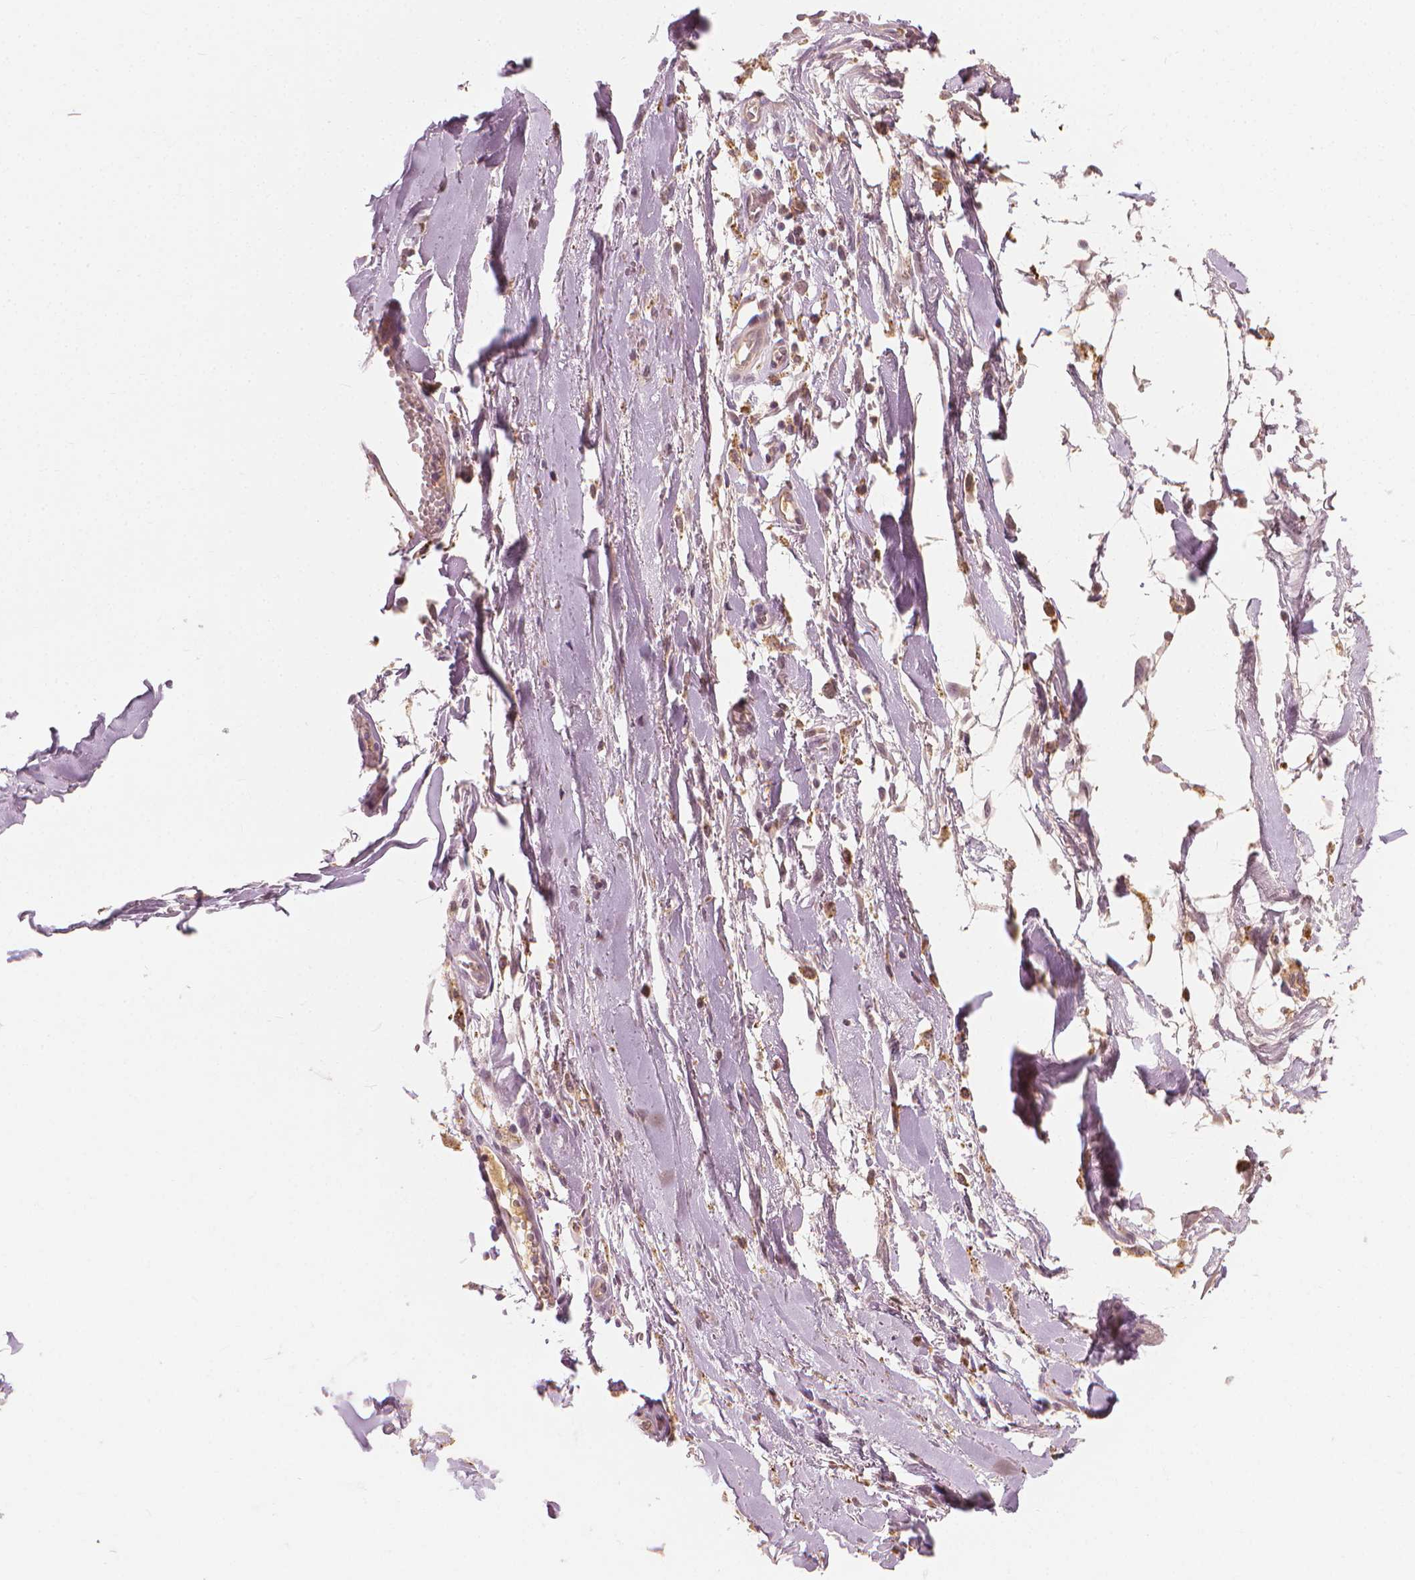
{"staining": {"intensity": "weak", "quantity": ">75%", "location": "cytoplasmic/membranous"}, "tissue": "soft tissue", "cell_type": "Fibroblasts", "image_type": "normal", "snomed": [{"axis": "morphology", "description": "Normal tissue, NOS"}, {"axis": "topography", "description": "Cartilage tissue"}, {"axis": "topography", "description": "Nasopharynx"}, {"axis": "topography", "description": "Thyroid gland"}], "caption": "A photomicrograph showing weak cytoplasmic/membranous positivity in approximately >75% of fibroblasts in normal soft tissue, as visualized by brown immunohistochemical staining.", "gene": "SAXO2", "patient": {"sex": "male", "age": 63}}